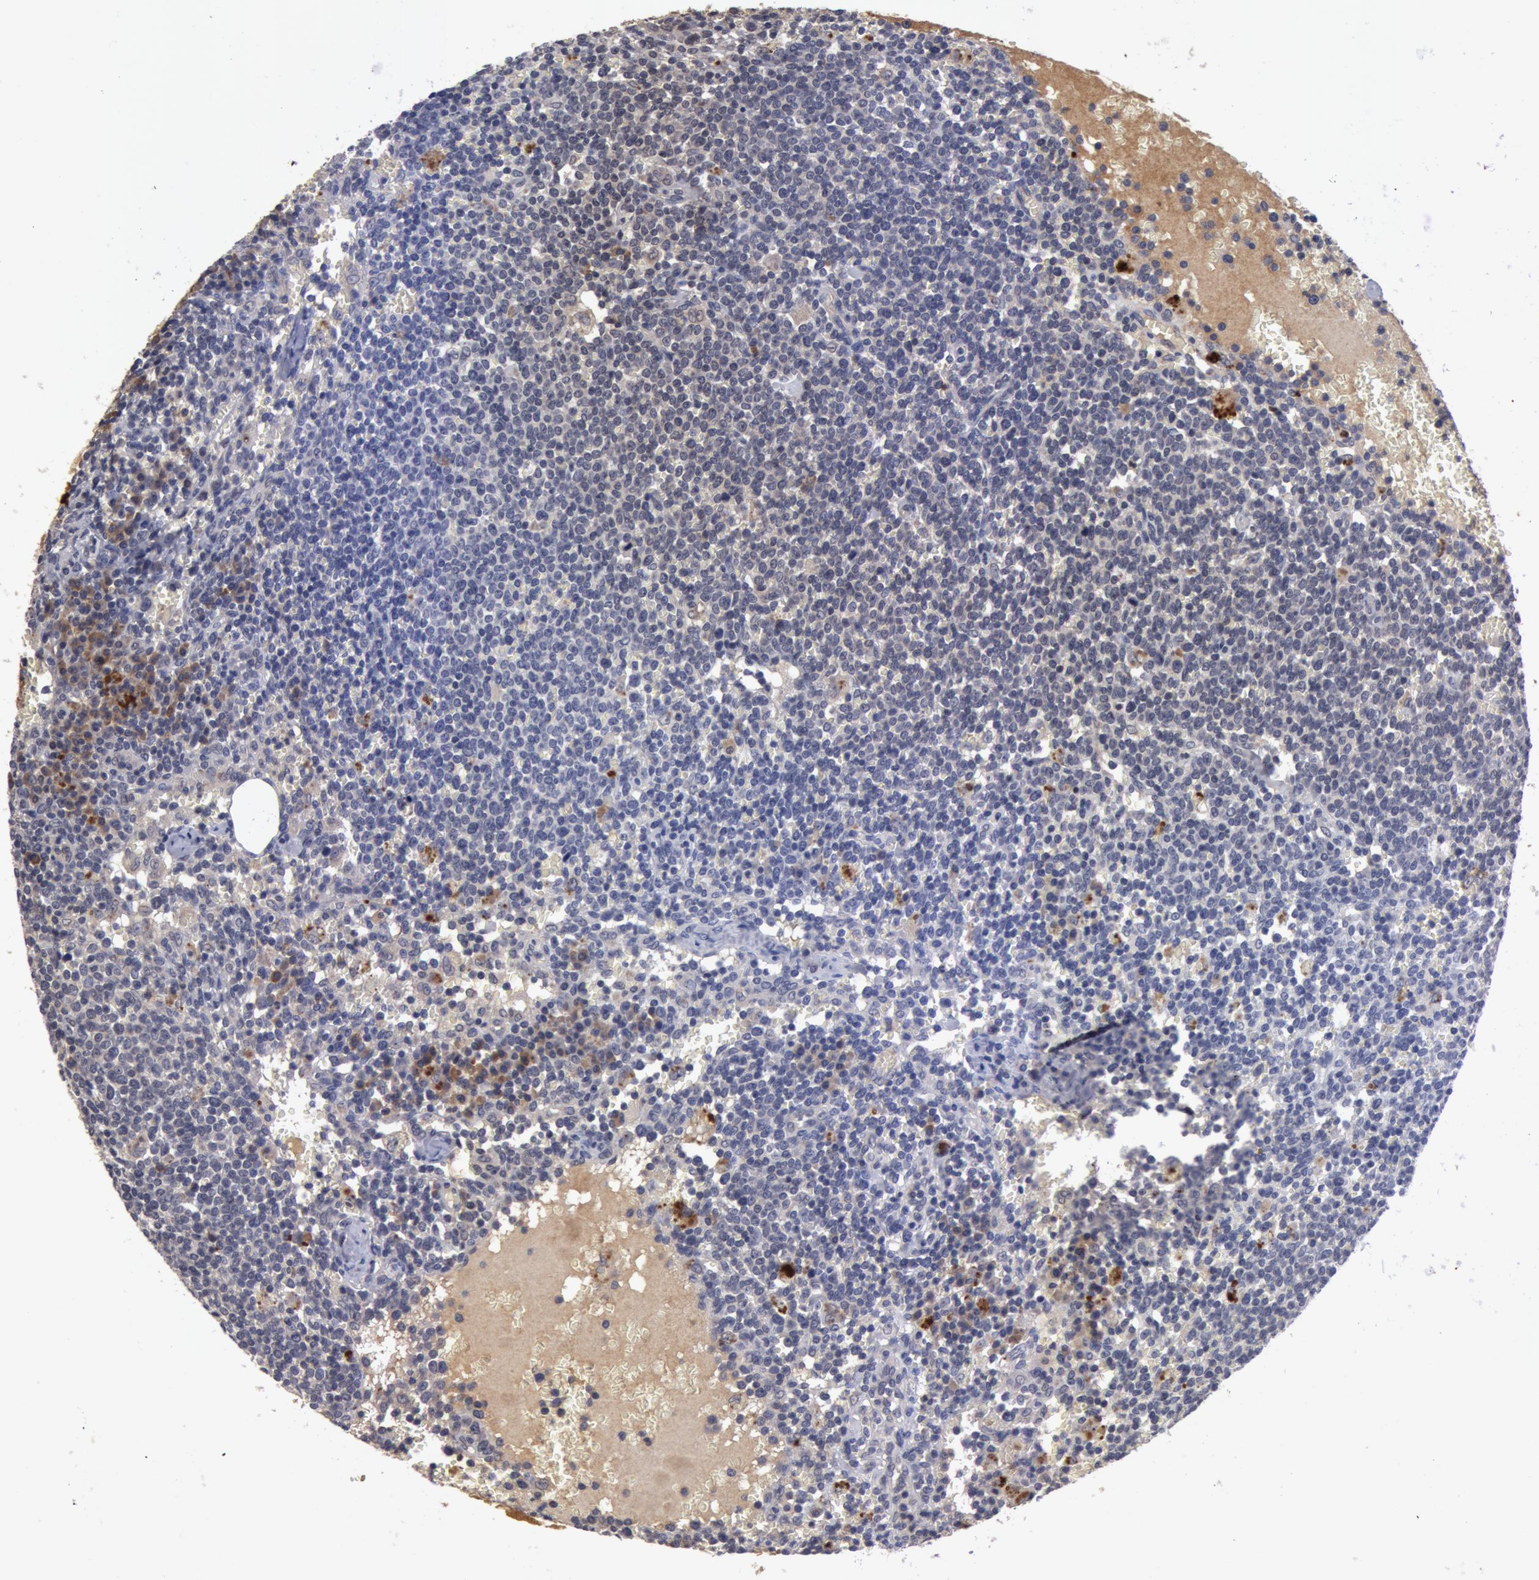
{"staining": {"intensity": "negative", "quantity": "none", "location": "none"}, "tissue": "lymphoma", "cell_type": "Tumor cells", "image_type": "cancer", "snomed": [{"axis": "morphology", "description": "Malignant lymphoma, non-Hodgkin's type, High grade"}, {"axis": "topography", "description": "Lymph node"}], "caption": "An IHC image of lymphoma is shown. There is no staining in tumor cells of lymphoma.", "gene": "BCHE", "patient": {"sex": "female", "age": 76}}